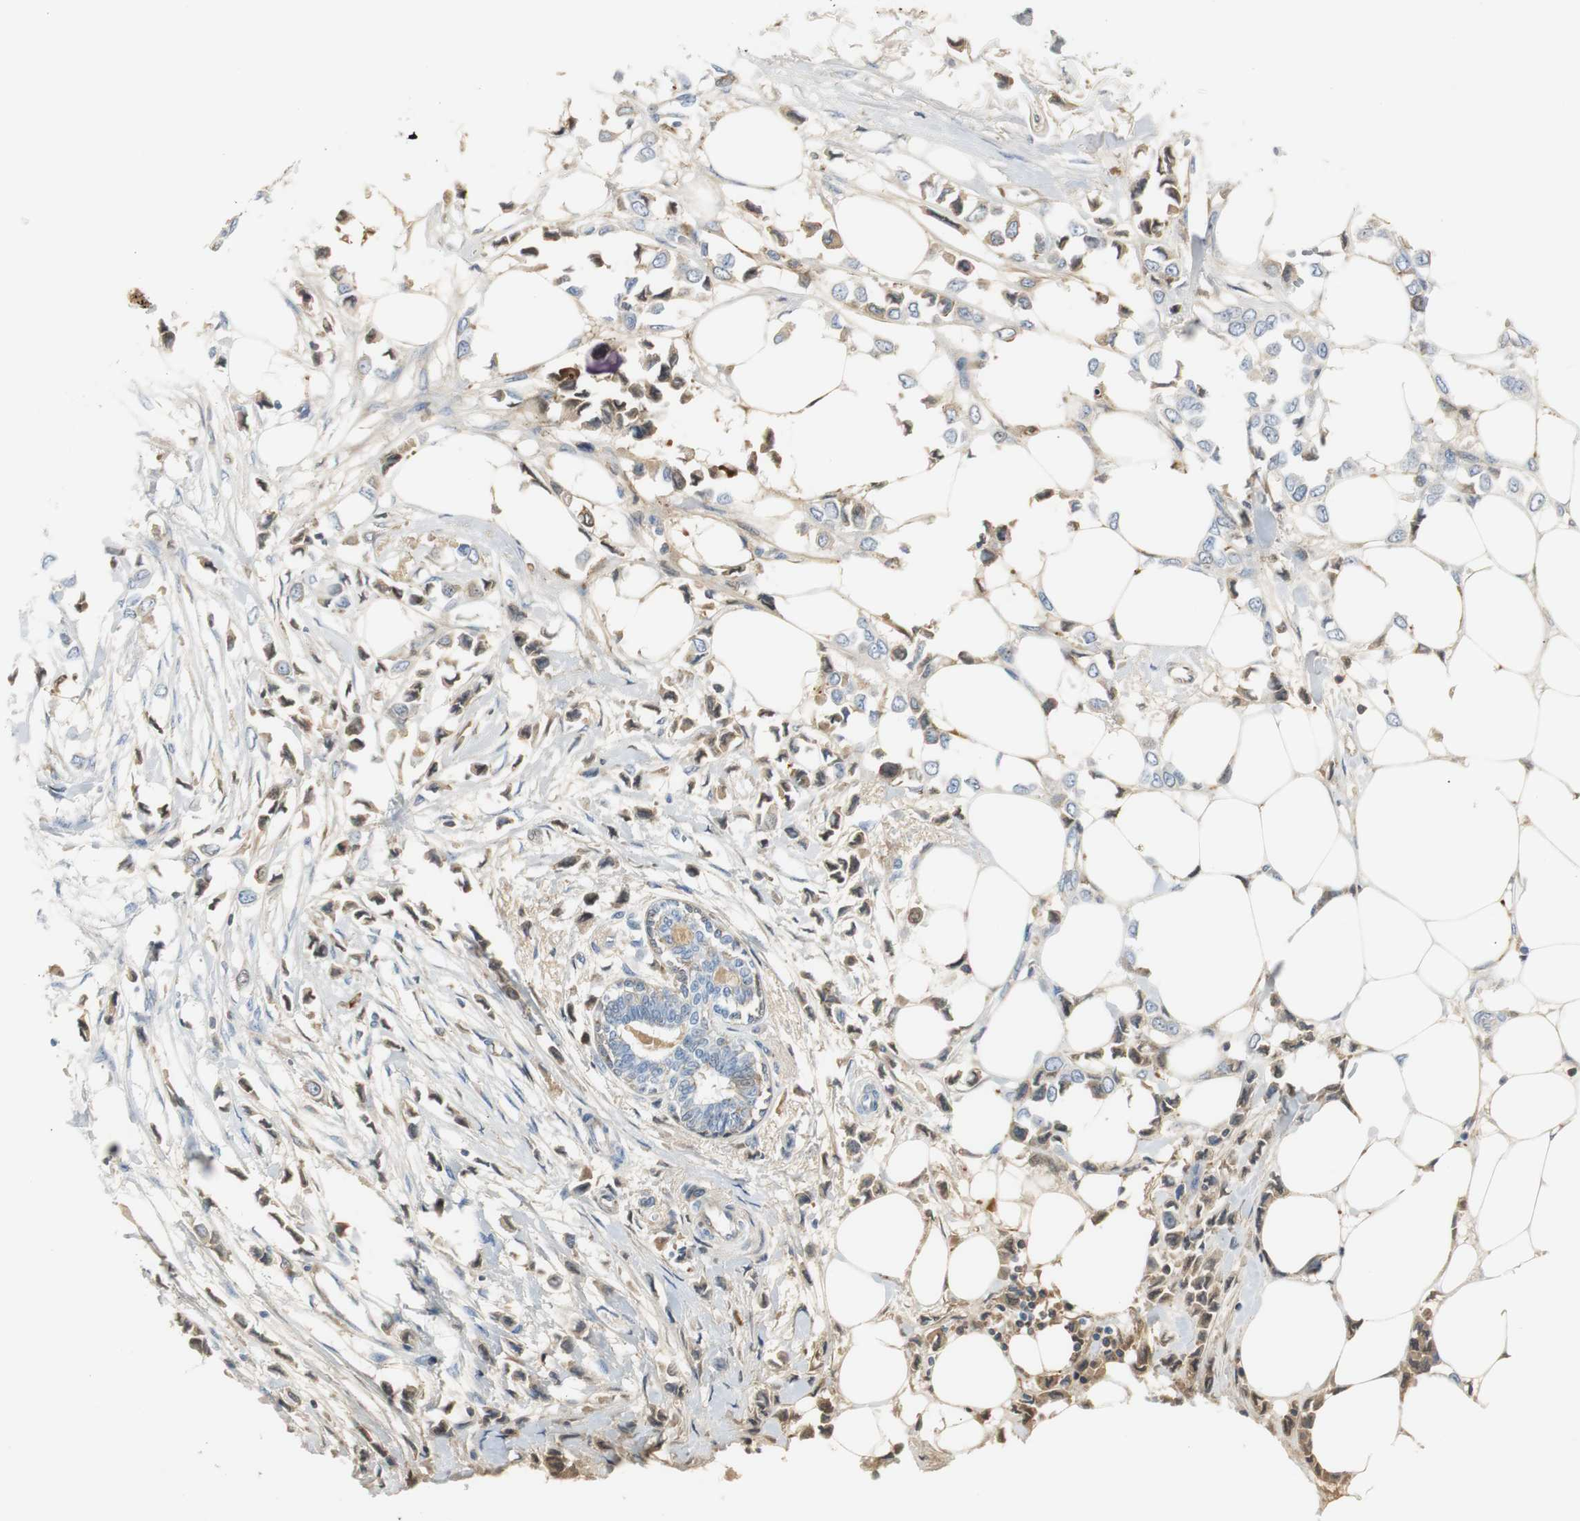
{"staining": {"intensity": "moderate", "quantity": "25%-75%", "location": "cytoplasmic/membranous,nuclear"}, "tissue": "breast cancer", "cell_type": "Tumor cells", "image_type": "cancer", "snomed": [{"axis": "morphology", "description": "Lobular carcinoma"}, {"axis": "topography", "description": "Breast"}], "caption": "Immunohistochemical staining of breast lobular carcinoma demonstrates medium levels of moderate cytoplasmic/membranous and nuclear protein positivity in about 25%-75% of tumor cells.", "gene": "SERPINF1", "patient": {"sex": "female", "age": 51}}